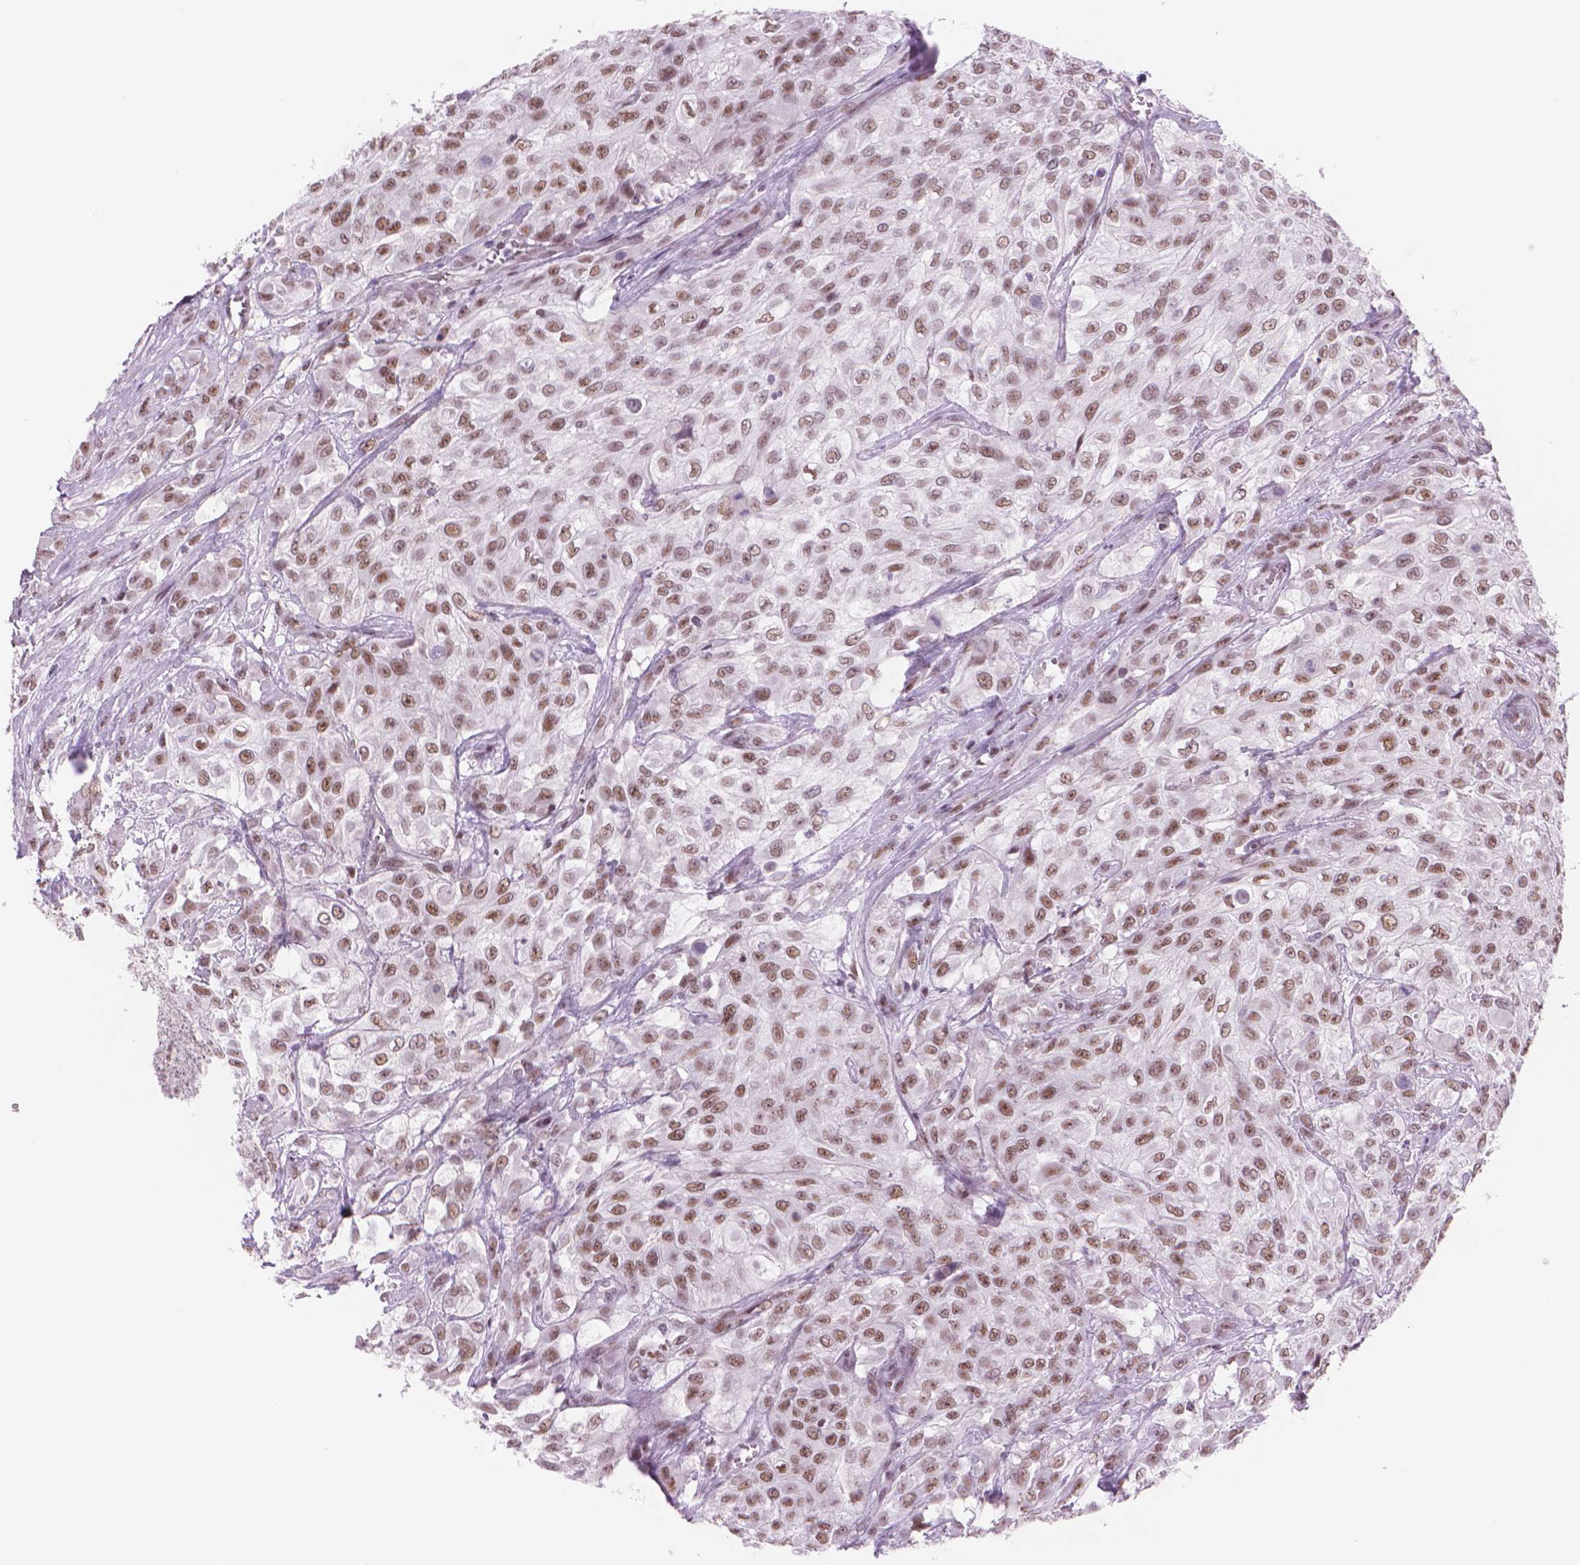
{"staining": {"intensity": "moderate", "quantity": ">75%", "location": "nuclear"}, "tissue": "urothelial cancer", "cell_type": "Tumor cells", "image_type": "cancer", "snomed": [{"axis": "morphology", "description": "Urothelial carcinoma, High grade"}, {"axis": "topography", "description": "Urinary bladder"}], "caption": "Immunohistochemical staining of high-grade urothelial carcinoma displays medium levels of moderate nuclear staining in approximately >75% of tumor cells. (DAB (3,3'-diaminobenzidine) IHC, brown staining for protein, blue staining for nuclei).", "gene": "POLR3D", "patient": {"sex": "male", "age": 57}}